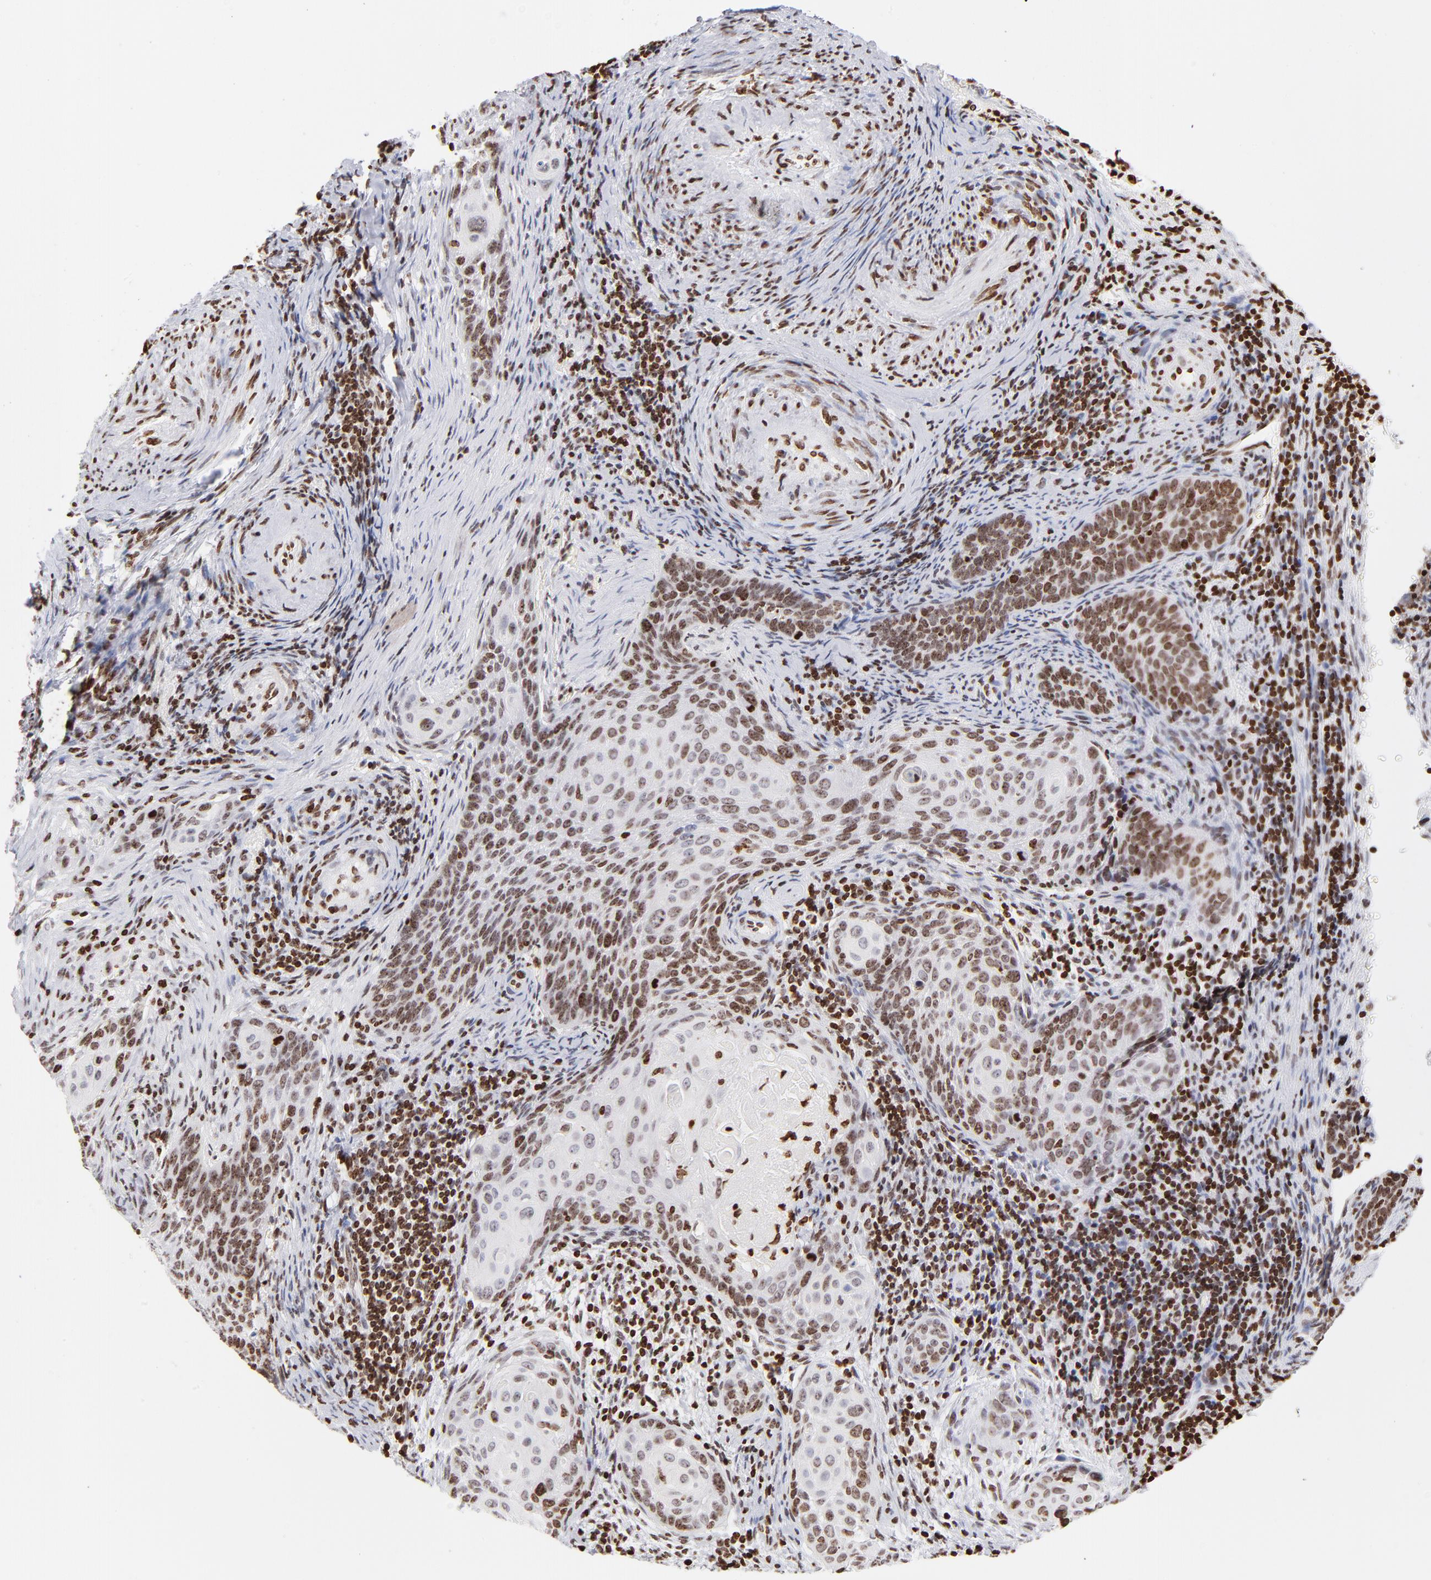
{"staining": {"intensity": "moderate", "quantity": ">75%", "location": "nuclear"}, "tissue": "cervical cancer", "cell_type": "Tumor cells", "image_type": "cancer", "snomed": [{"axis": "morphology", "description": "Squamous cell carcinoma, NOS"}, {"axis": "topography", "description": "Cervix"}], "caption": "Protein staining displays moderate nuclear staining in approximately >75% of tumor cells in cervical cancer.", "gene": "RTL4", "patient": {"sex": "female", "age": 33}}